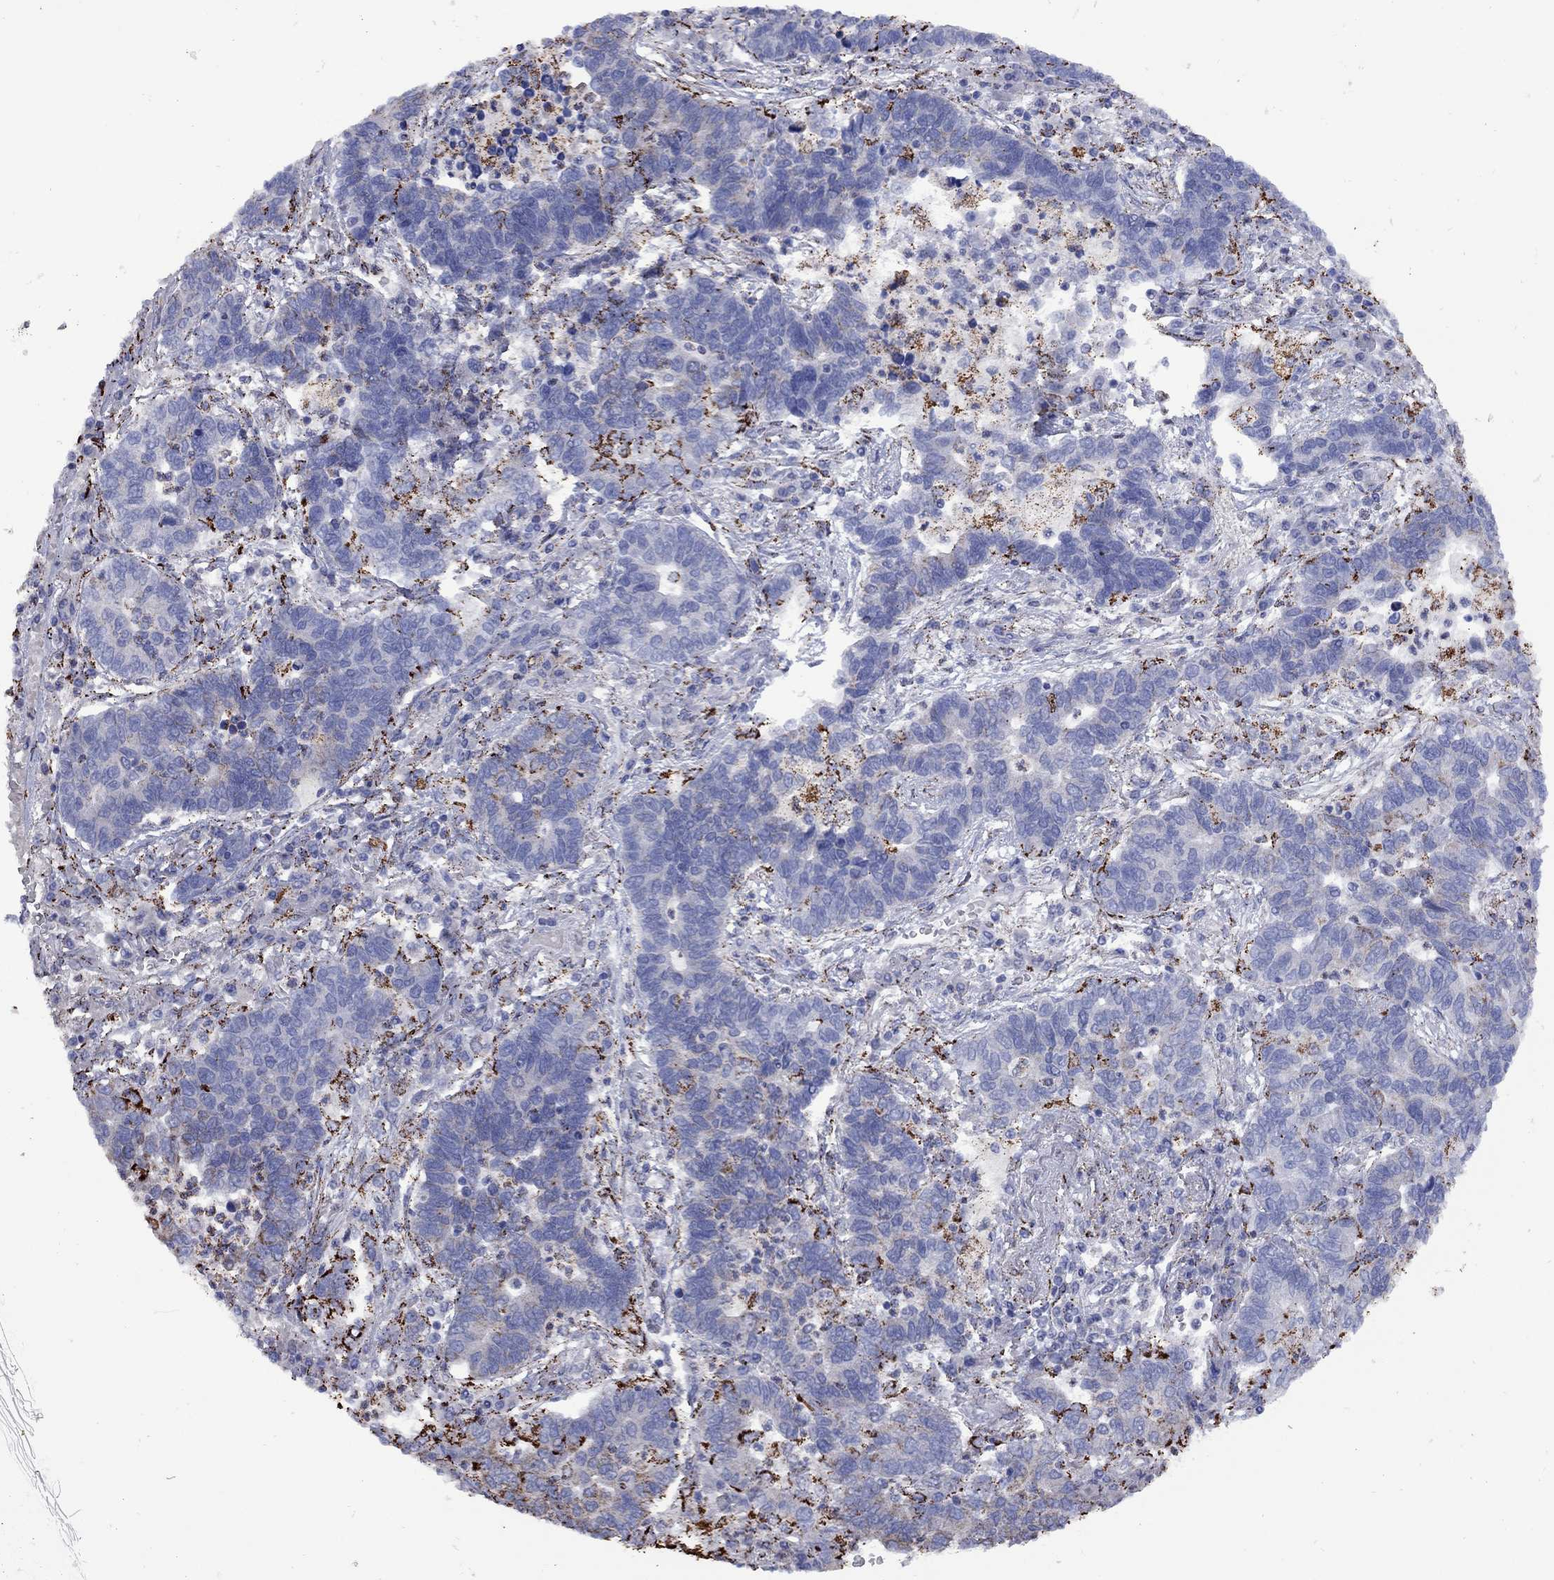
{"staining": {"intensity": "negative", "quantity": "none", "location": "none"}, "tissue": "lung cancer", "cell_type": "Tumor cells", "image_type": "cancer", "snomed": [{"axis": "morphology", "description": "Adenocarcinoma, NOS"}, {"axis": "topography", "description": "Lung"}], "caption": "The image displays no significant staining in tumor cells of lung adenocarcinoma.", "gene": "SESTD1", "patient": {"sex": "female", "age": 57}}